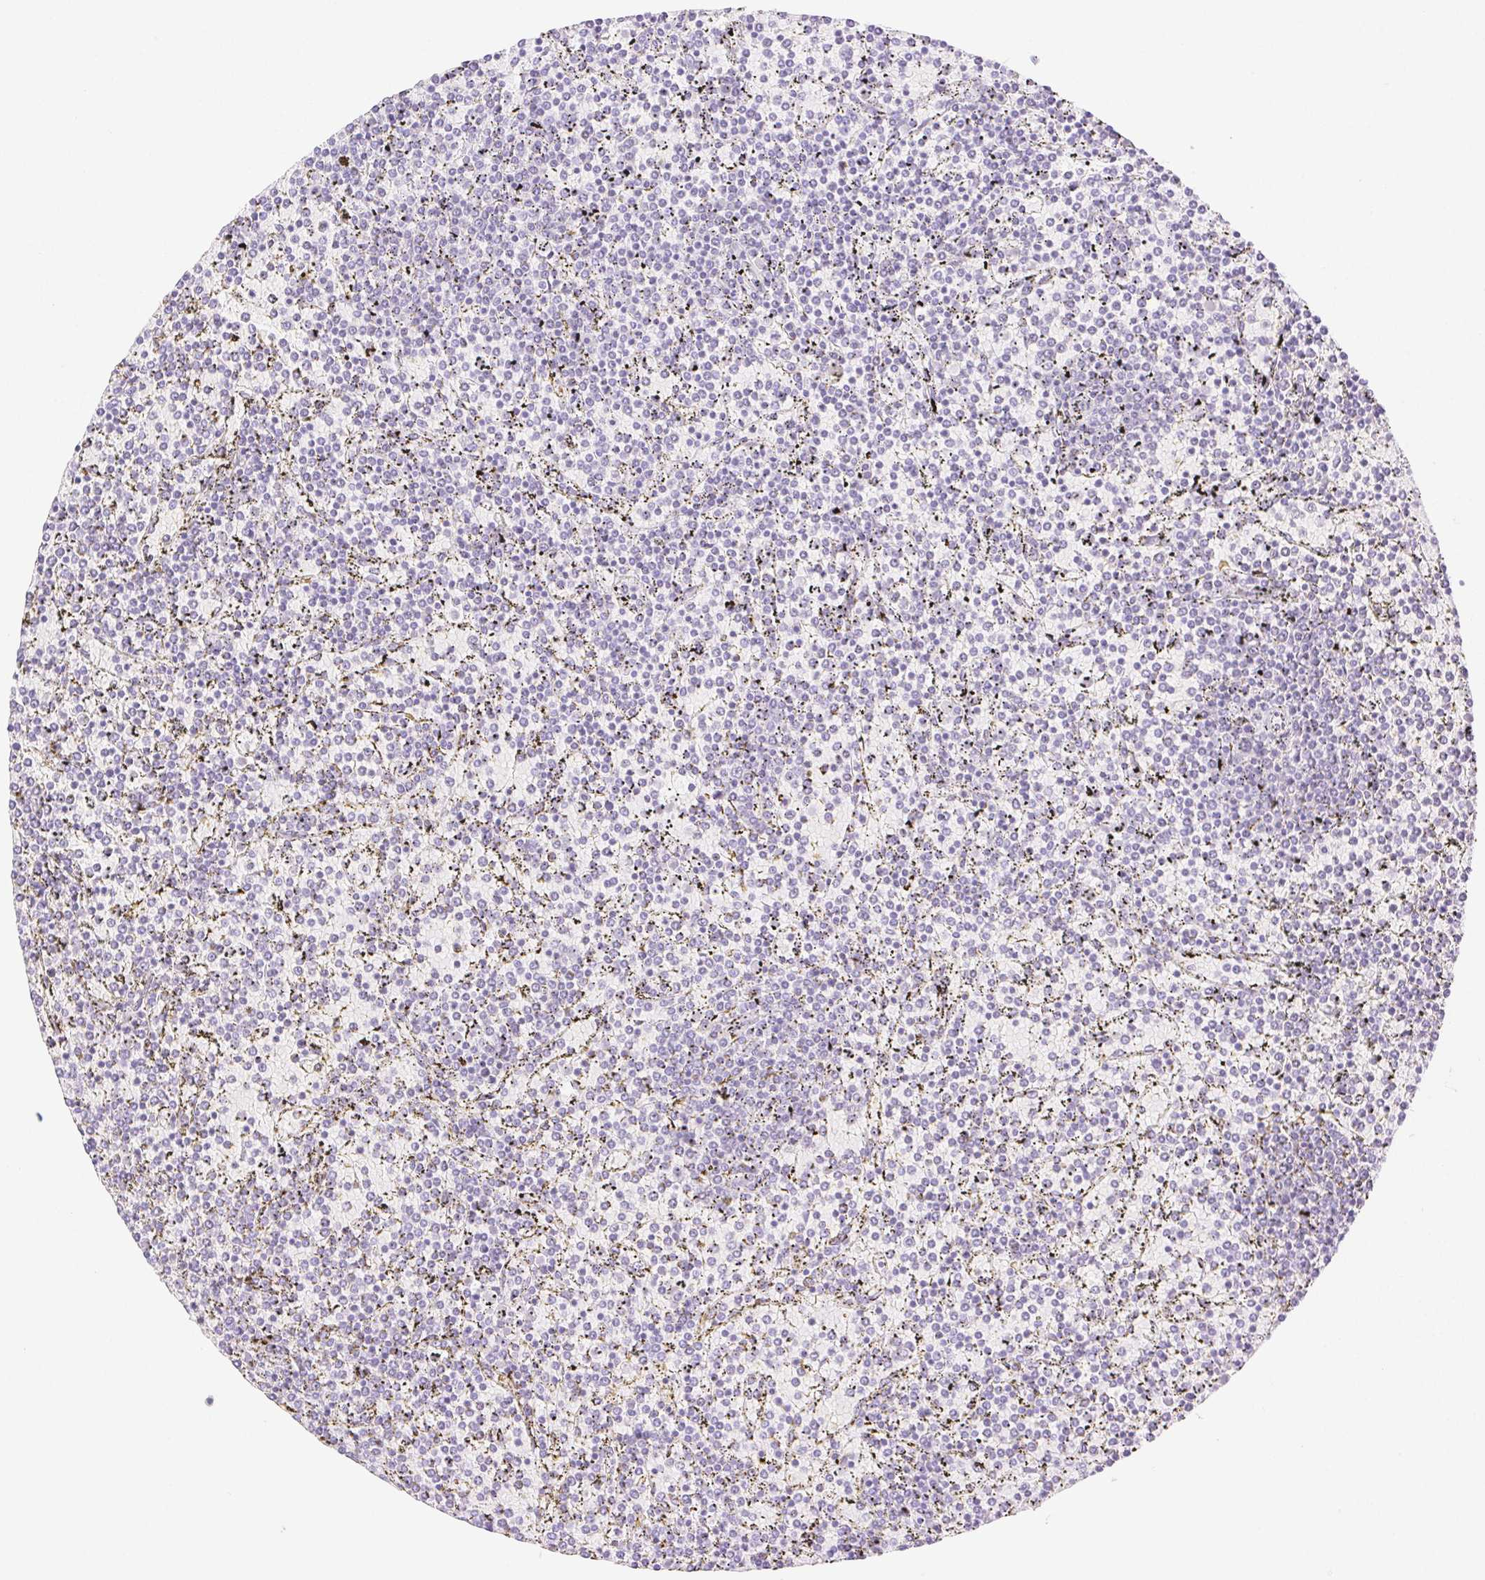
{"staining": {"intensity": "negative", "quantity": "none", "location": "none"}, "tissue": "lymphoma", "cell_type": "Tumor cells", "image_type": "cancer", "snomed": [{"axis": "morphology", "description": "Malignant lymphoma, non-Hodgkin's type, Low grade"}, {"axis": "topography", "description": "Spleen"}], "caption": "IHC photomicrograph of malignant lymphoma, non-Hodgkin's type (low-grade) stained for a protein (brown), which exhibits no staining in tumor cells. (Brightfield microscopy of DAB (3,3'-diaminobenzidine) immunohistochemistry (IHC) at high magnification).", "gene": "SPACA4", "patient": {"sex": "female", "age": 77}}